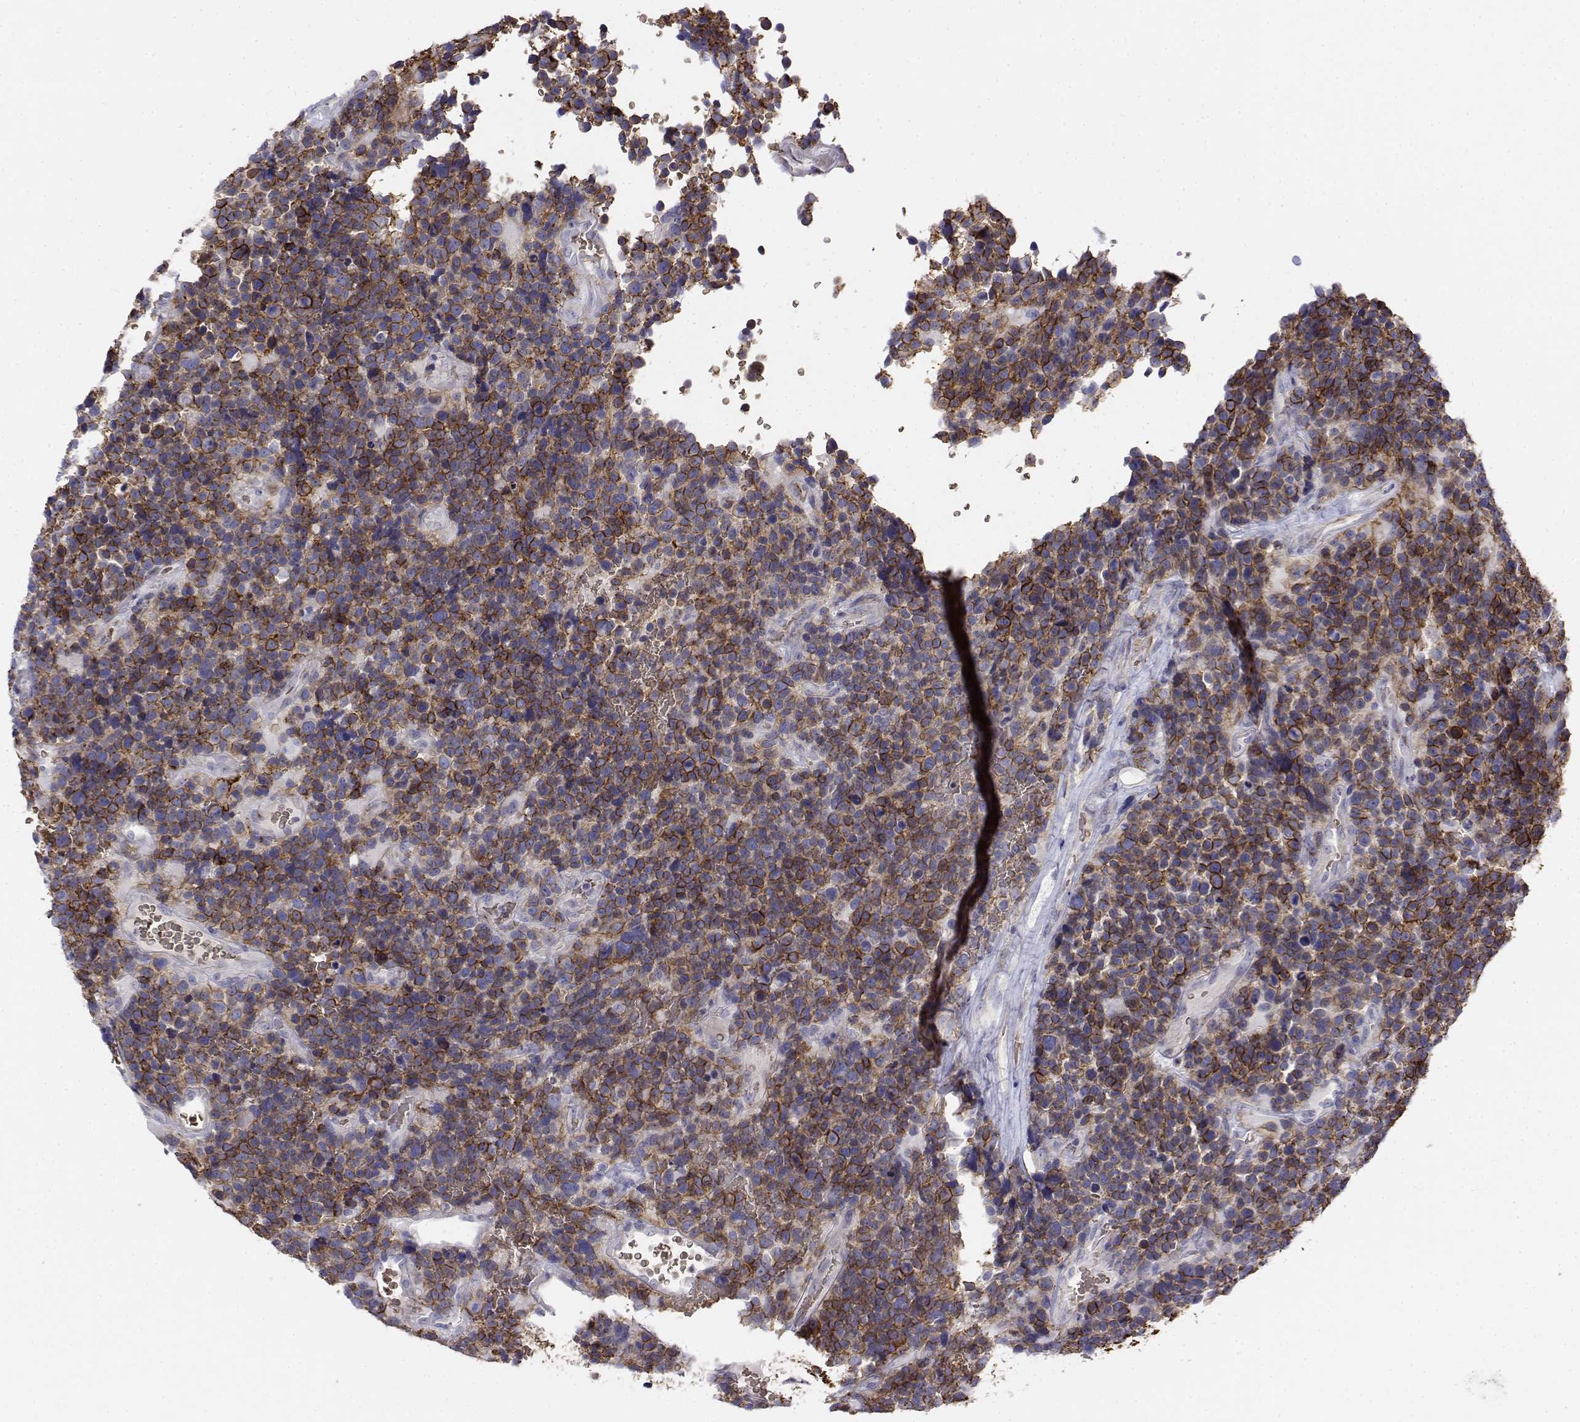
{"staining": {"intensity": "strong", "quantity": "25%-75%", "location": "cytoplasmic/membranous"}, "tissue": "glioma", "cell_type": "Tumor cells", "image_type": "cancer", "snomed": [{"axis": "morphology", "description": "Glioma, malignant, High grade"}, {"axis": "topography", "description": "Brain"}], "caption": "An IHC photomicrograph of neoplastic tissue is shown. Protein staining in brown shows strong cytoplasmic/membranous positivity in glioma within tumor cells.", "gene": "CADM1", "patient": {"sex": "male", "age": 33}}